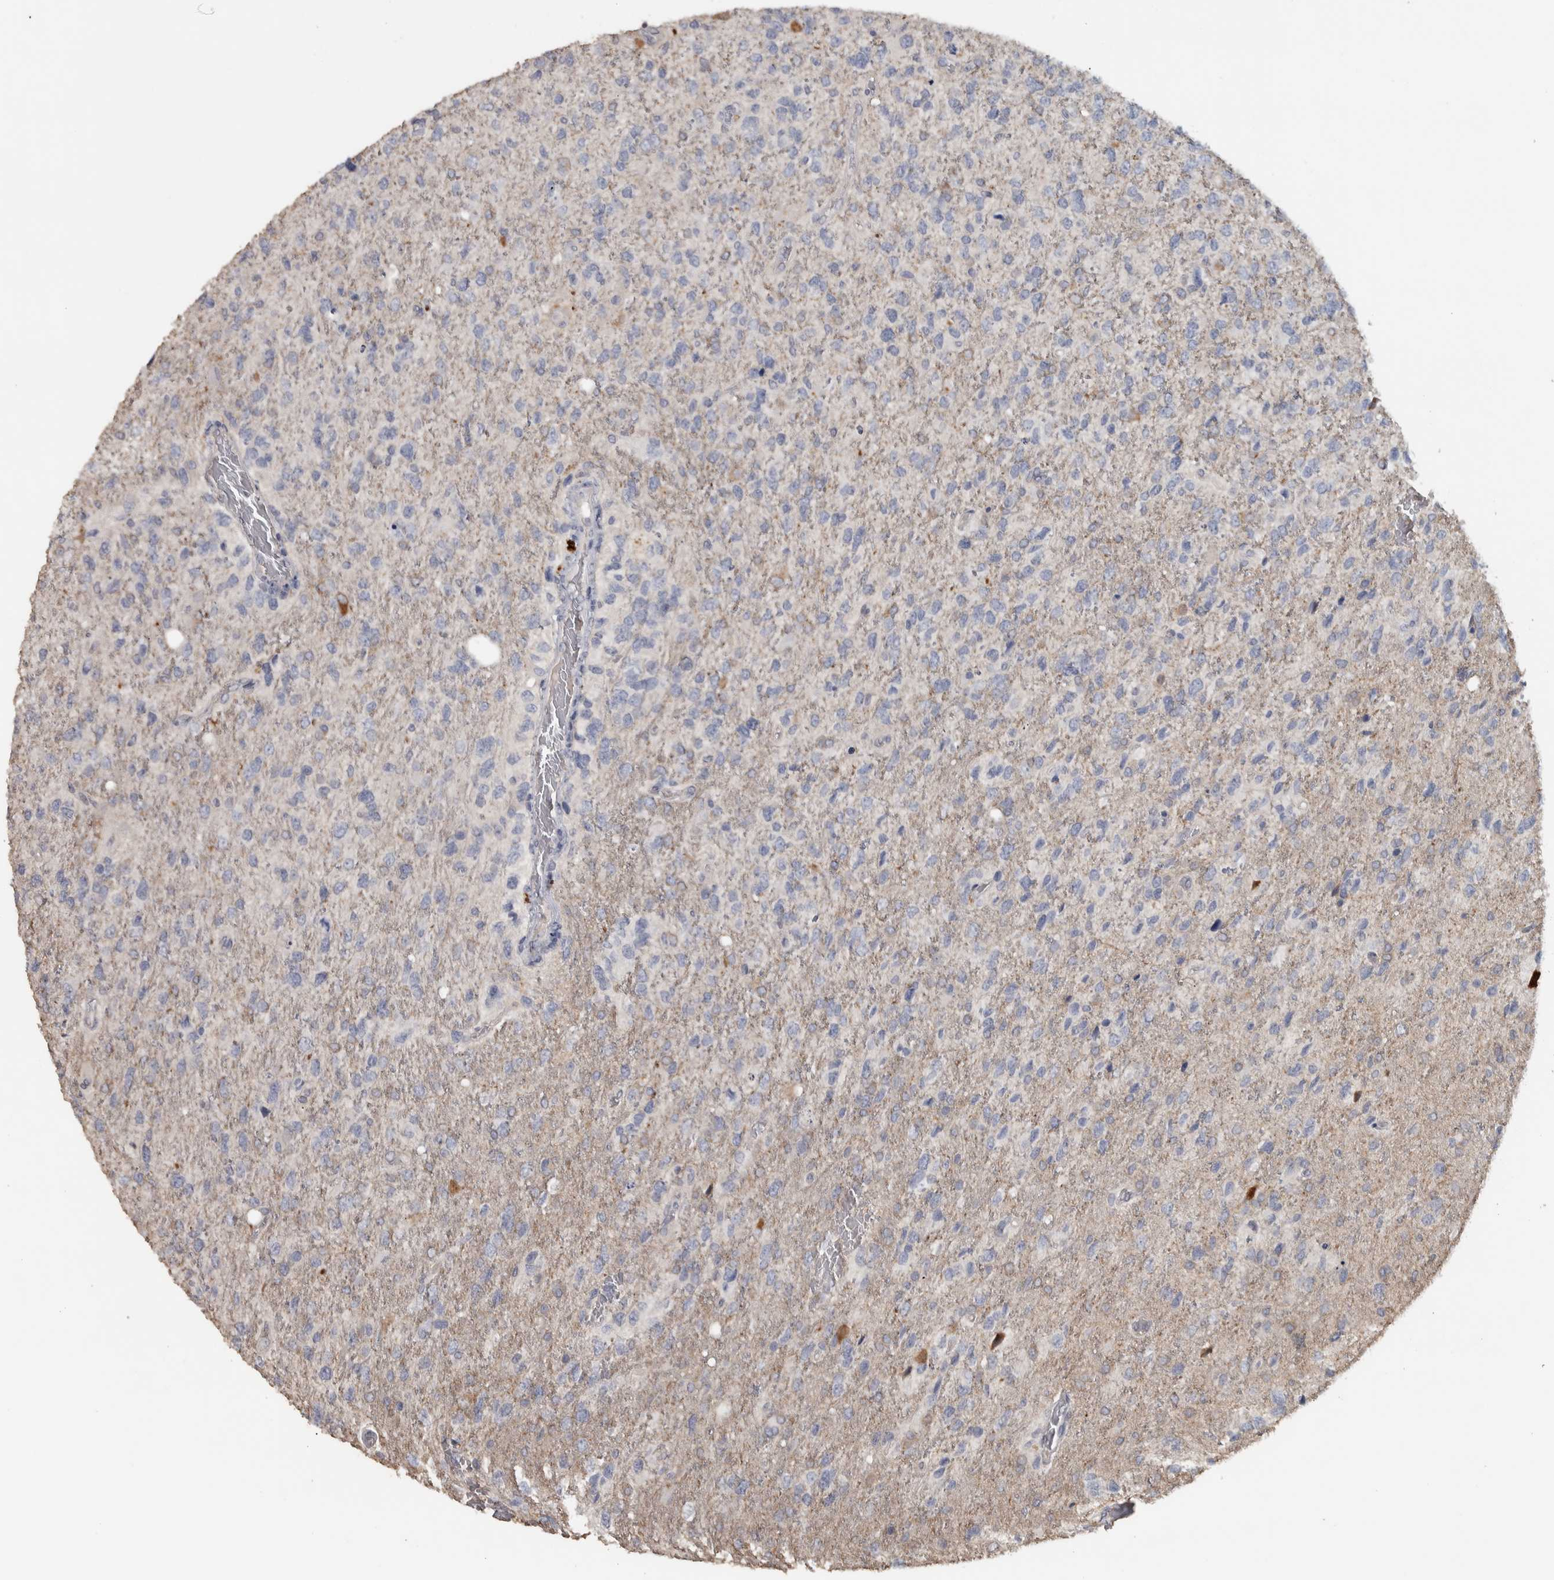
{"staining": {"intensity": "negative", "quantity": "none", "location": "none"}, "tissue": "glioma", "cell_type": "Tumor cells", "image_type": "cancer", "snomed": [{"axis": "morphology", "description": "Glioma, malignant, High grade"}, {"axis": "topography", "description": "Brain"}], "caption": "There is no significant positivity in tumor cells of glioma.", "gene": "NECAB1", "patient": {"sex": "female", "age": 58}}